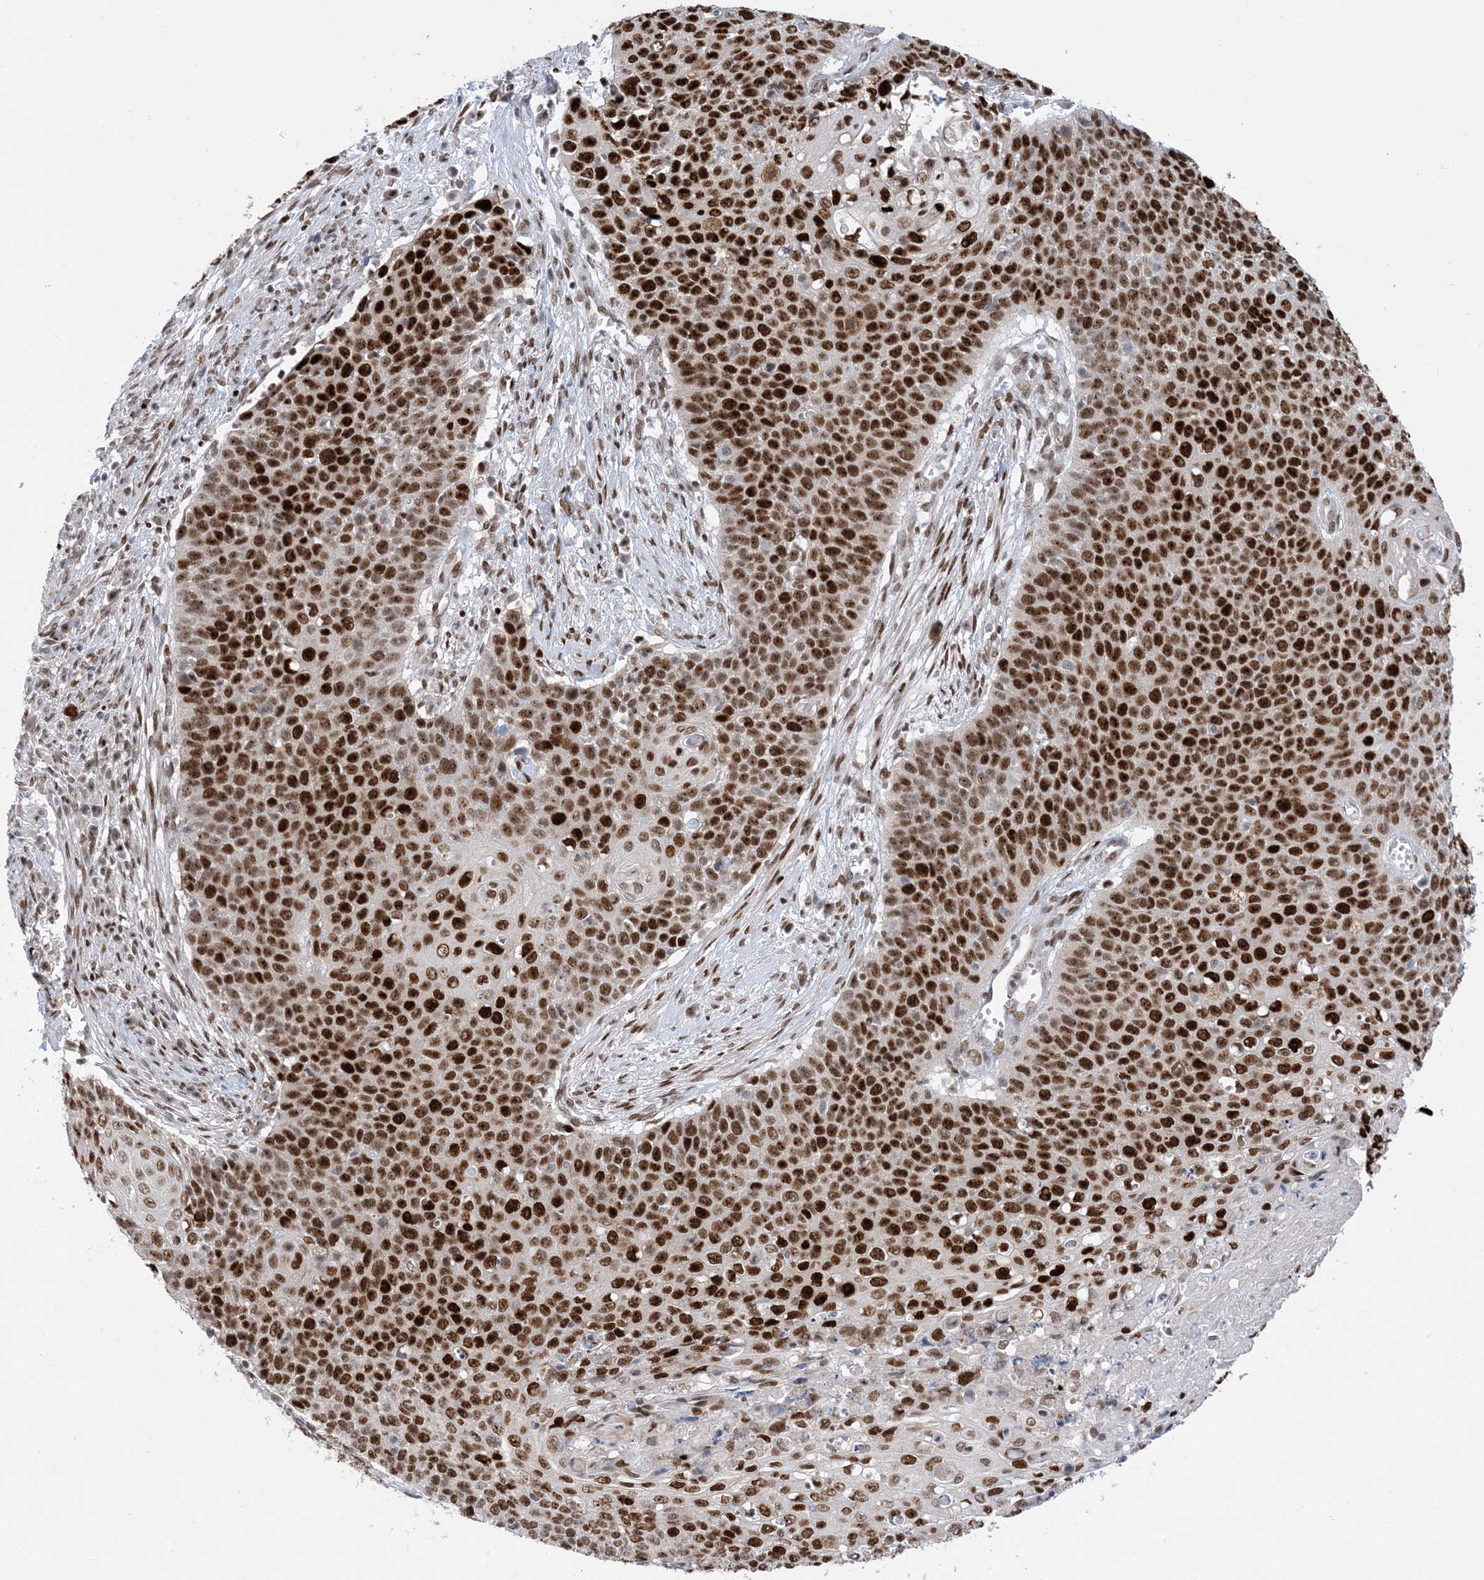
{"staining": {"intensity": "strong", "quantity": ">75%", "location": "nuclear"}, "tissue": "cervical cancer", "cell_type": "Tumor cells", "image_type": "cancer", "snomed": [{"axis": "morphology", "description": "Squamous cell carcinoma, NOS"}, {"axis": "topography", "description": "Cervix"}], "caption": "Immunohistochemistry (IHC) of cervical cancer displays high levels of strong nuclear staining in about >75% of tumor cells.", "gene": "TSPYL1", "patient": {"sex": "female", "age": 39}}